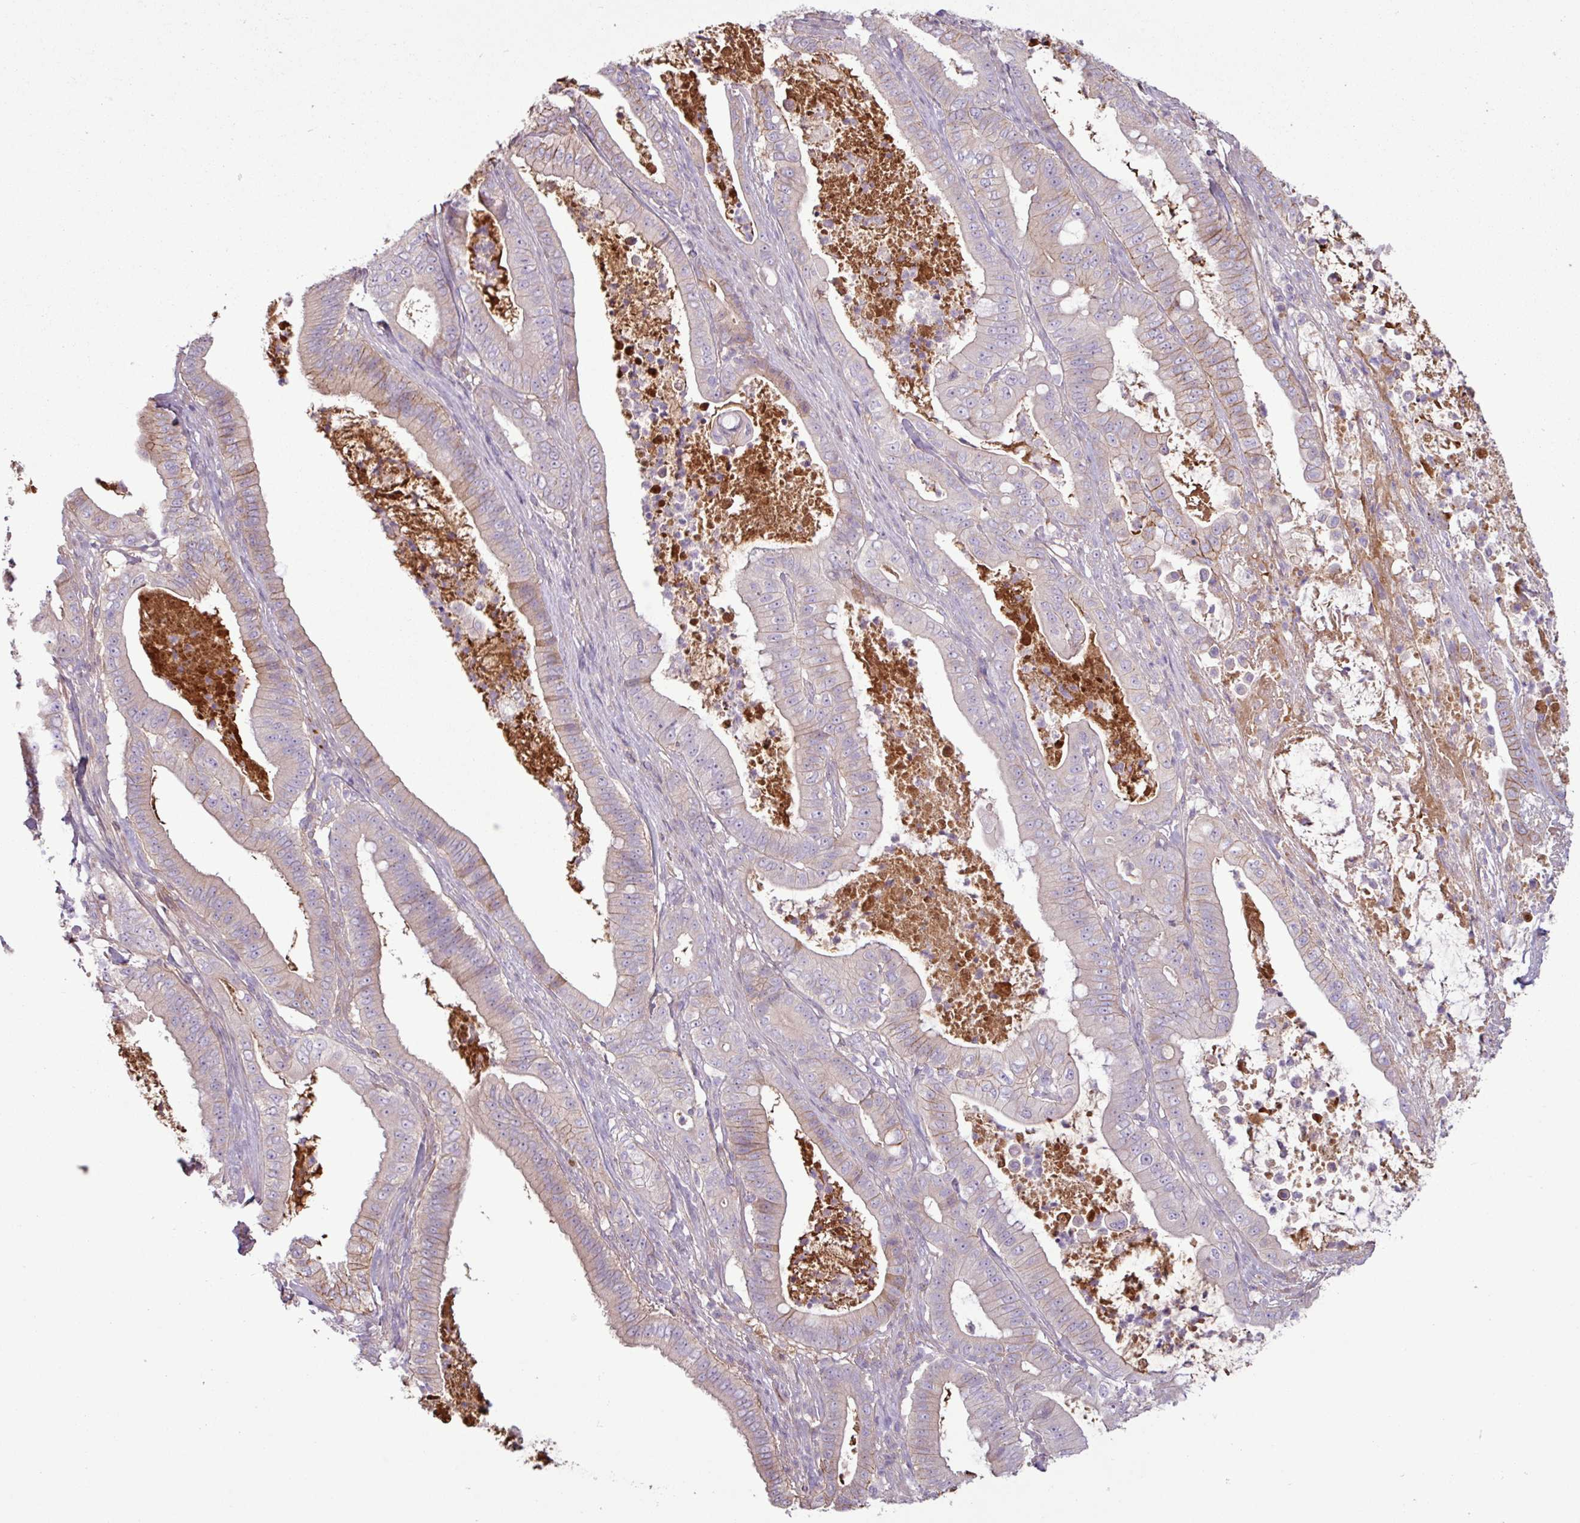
{"staining": {"intensity": "moderate", "quantity": "<25%", "location": "cytoplasmic/membranous"}, "tissue": "pancreatic cancer", "cell_type": "Tumor cells", "image_type": "cancer", "snomed": [{"axis": "morphology", "description": "Adenocarcinoma, NOS"}, {"axis": "topography", "description": "Pancreas"}], "caption": "Immunohistochemistry (IHC) of pancreatic cancer displays low levels of moderate cytoplasmic/membranous staining in about <25% of tumor cells.", "gene": "C4B", "patient": {"sex": "male", "age": 71}}